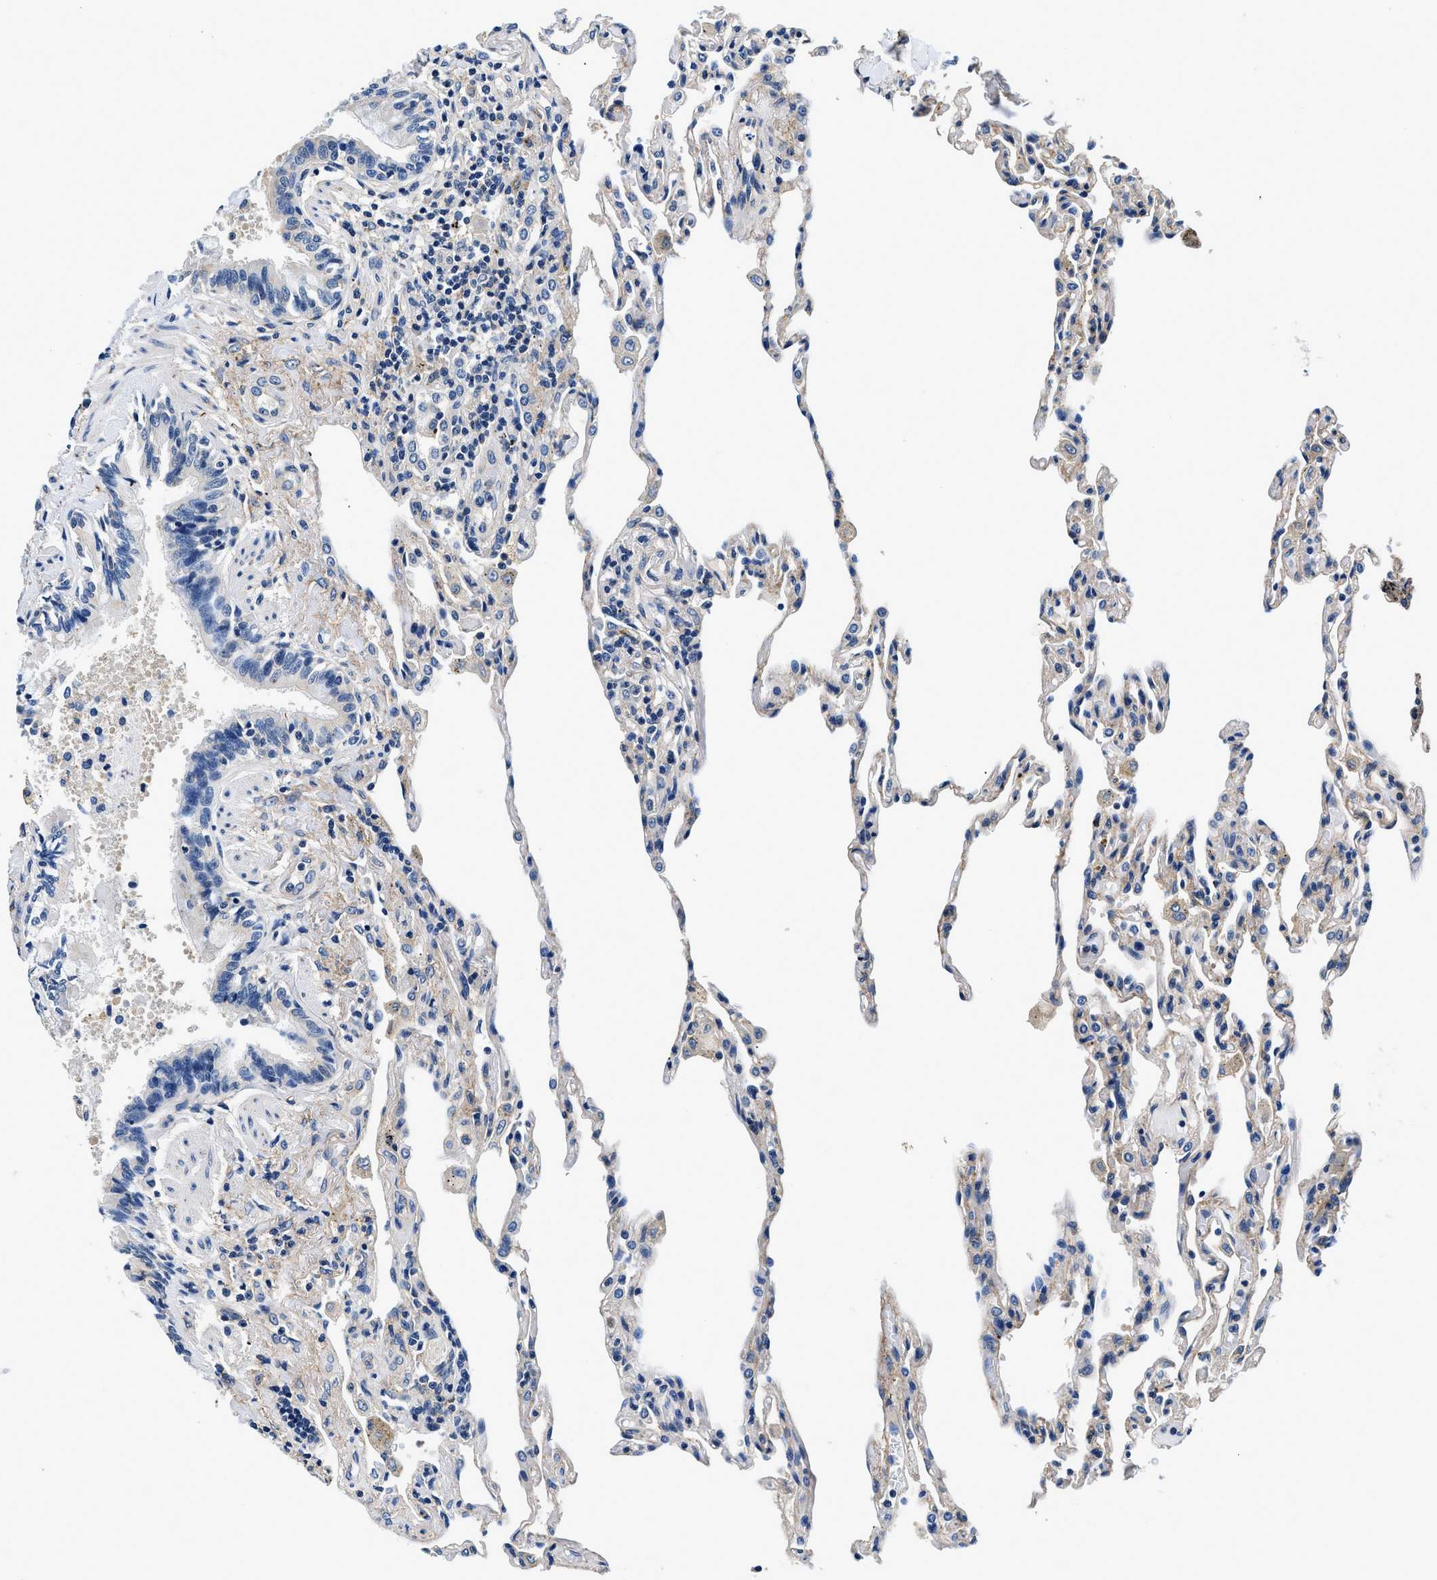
{"staining": {"intensity": "negative", "quantity": "none", "location": "none"}, "tissue": "lung", "cell_type": "Alveolar cells", "image_type": "normal", "snomed": [{"axis": "morphology", "description": "Normal tissue, NOS"}, {"axis": "topography", "description": "Lung"}], "caption": "Protein analysis of benign lung exhibits no significant positivity in alveolar cells.", "gene": "ZFAND3", "patient": {"sex": "male", "age": 59}}